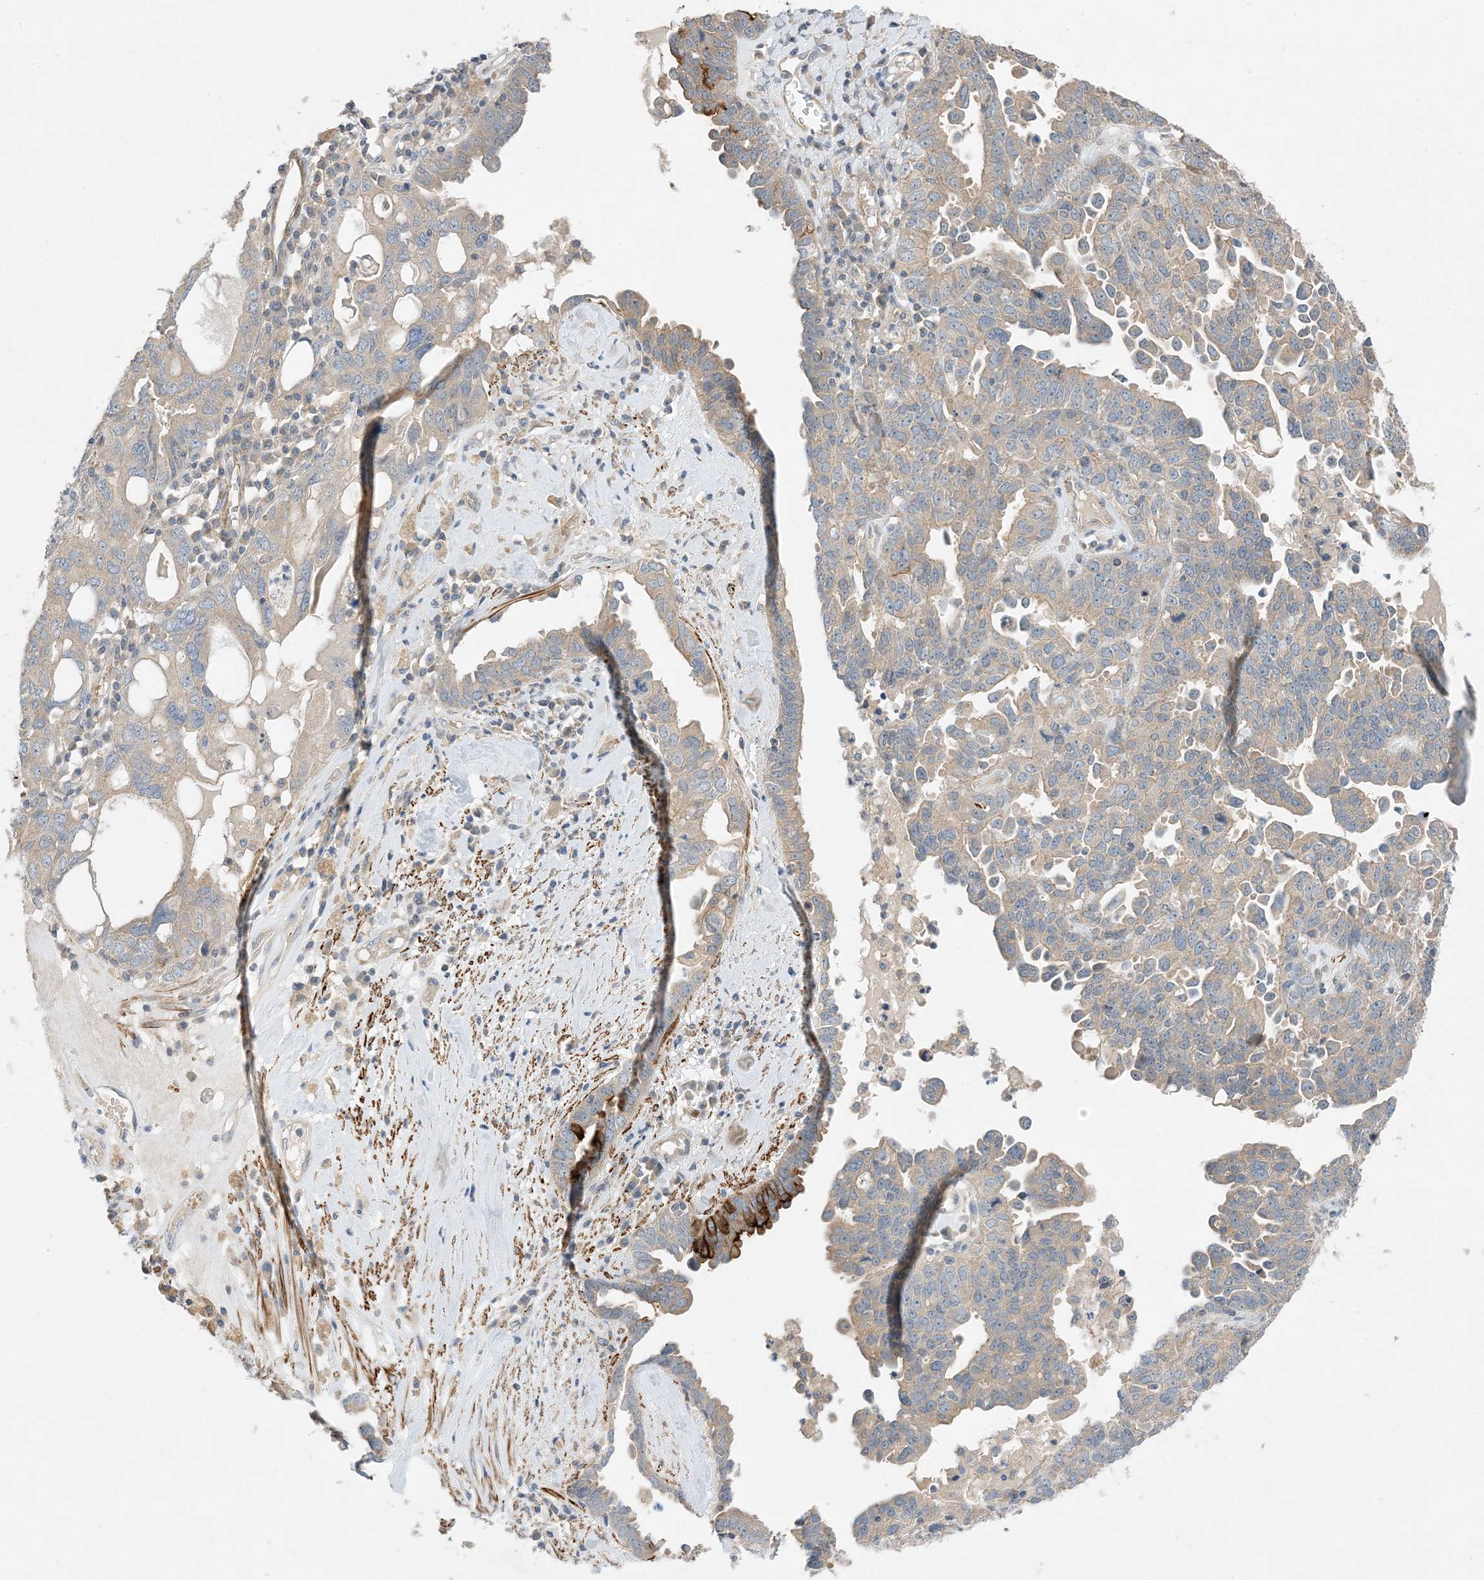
{"staining": {"intensity": "weak", "quantity": "25%-75%", "location": "cytoplasmic/membranous"}, "tissue": "ovarian cancer", "cell_type": "Tumor cells", "image_type": "cancer", "snomed": [{"axis": "morphology", "description": "Carcinoma, endometroid"}, {"axis": "topography", "description": "Ovary"}], "caption": "Protein expression by immunohistochemistry shows weak cytoplasmic/membranous staining in approximately 25%-75% of tumor cells in endometroid carcinoma (ovarian).", "gene": "KIFBP", "patient": {"sex": "female", "age": 62}}